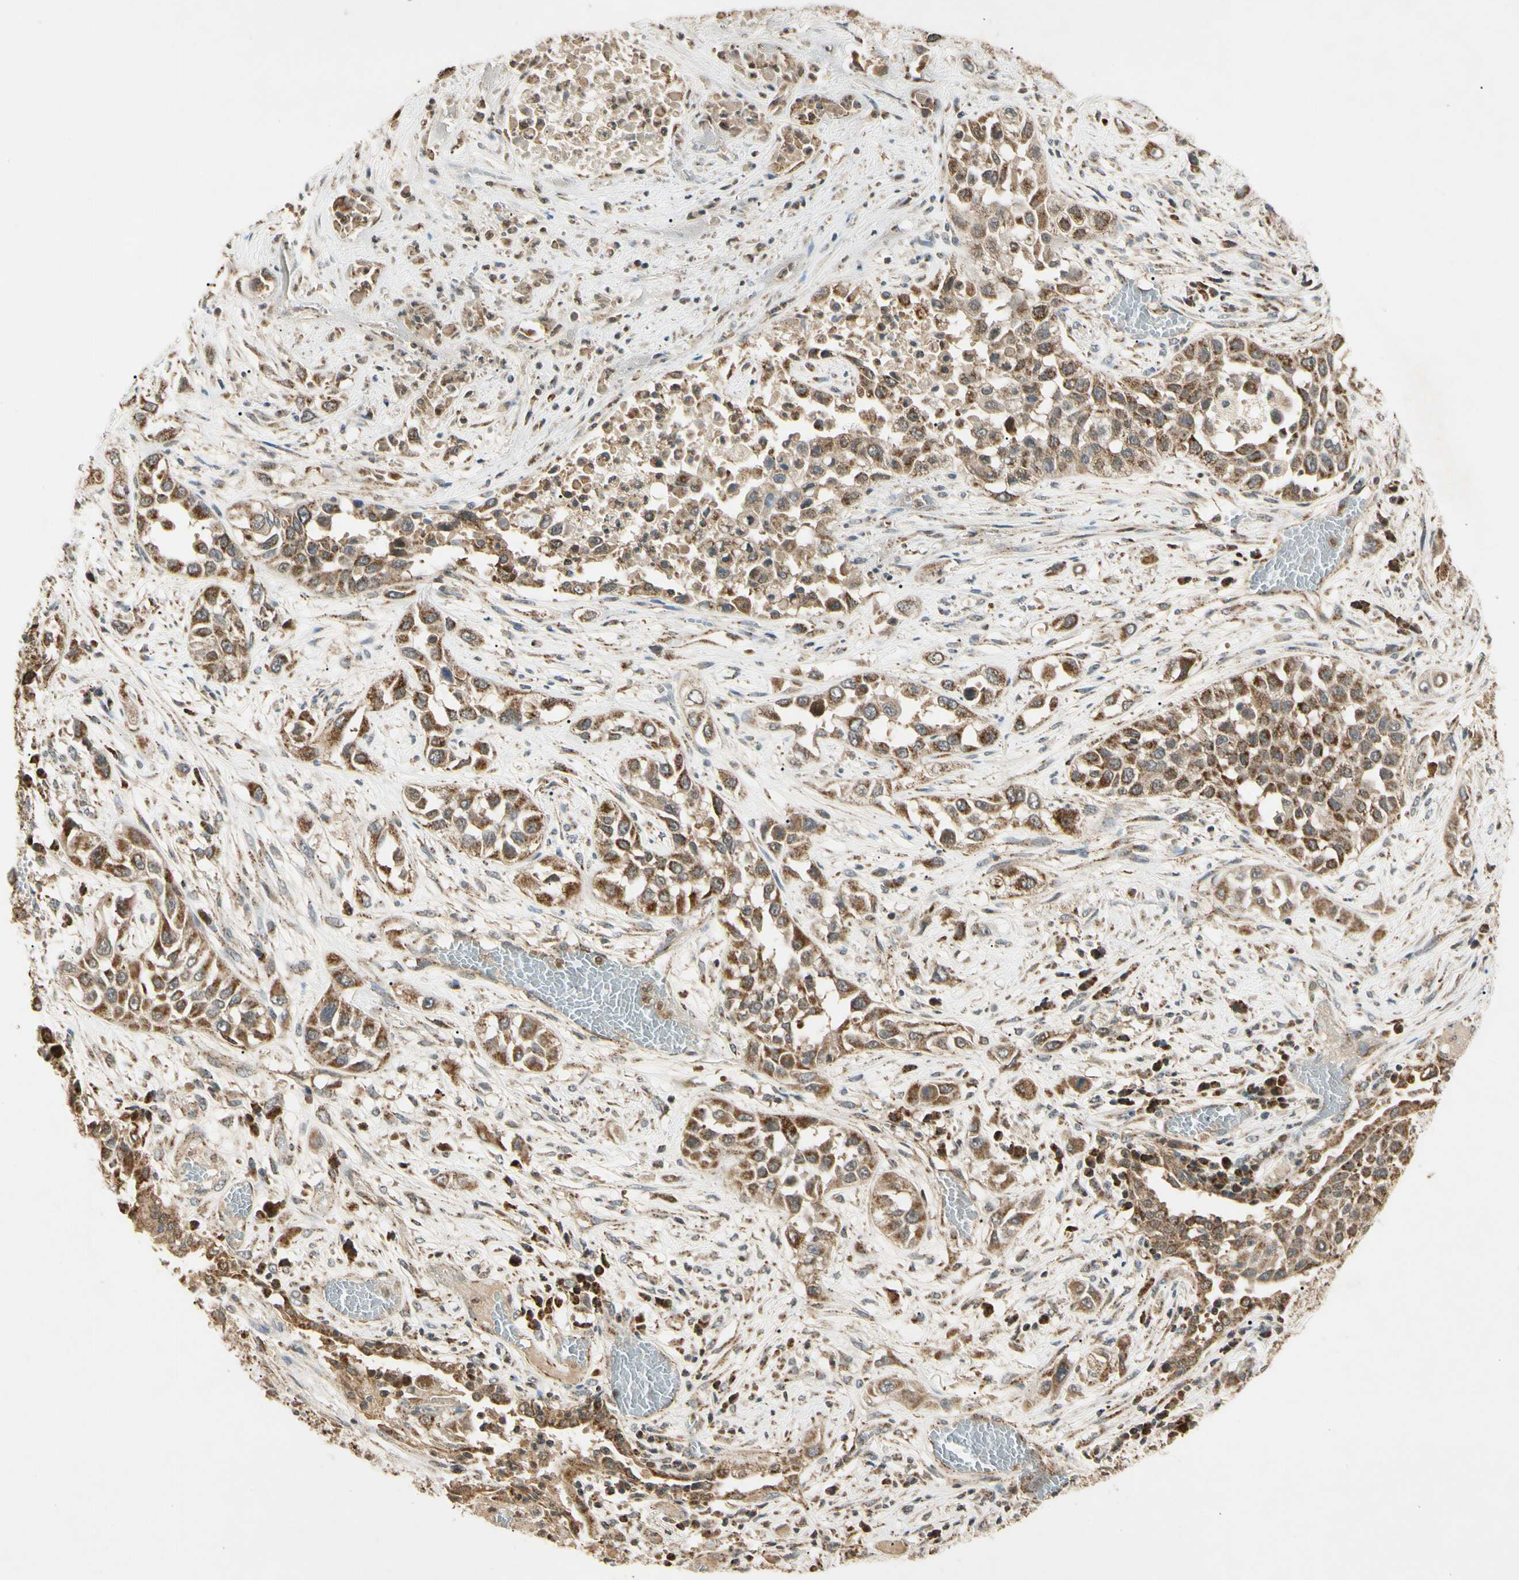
{"staining": {"intensity": "moderate", "quantity": ">75%", "location": "cytoplasmic/membranous"}, "tissue": "lung cancer", "cell_type": "Tumor cells", "image_type": "cancer", "snomed": [{"axis": "morphology", "description": "Squamous cell carcinoma, NOS"}, {"axis": "topography", "description": "Lung"}], "caption": "Moderate cytoplasmic/membranous staining is identified in approximately >75% of tumor cells in lung cancer (squamous cell carcinoma).", "gene": "PRDX5", "patient": {"sex": "male", "age": 71}}